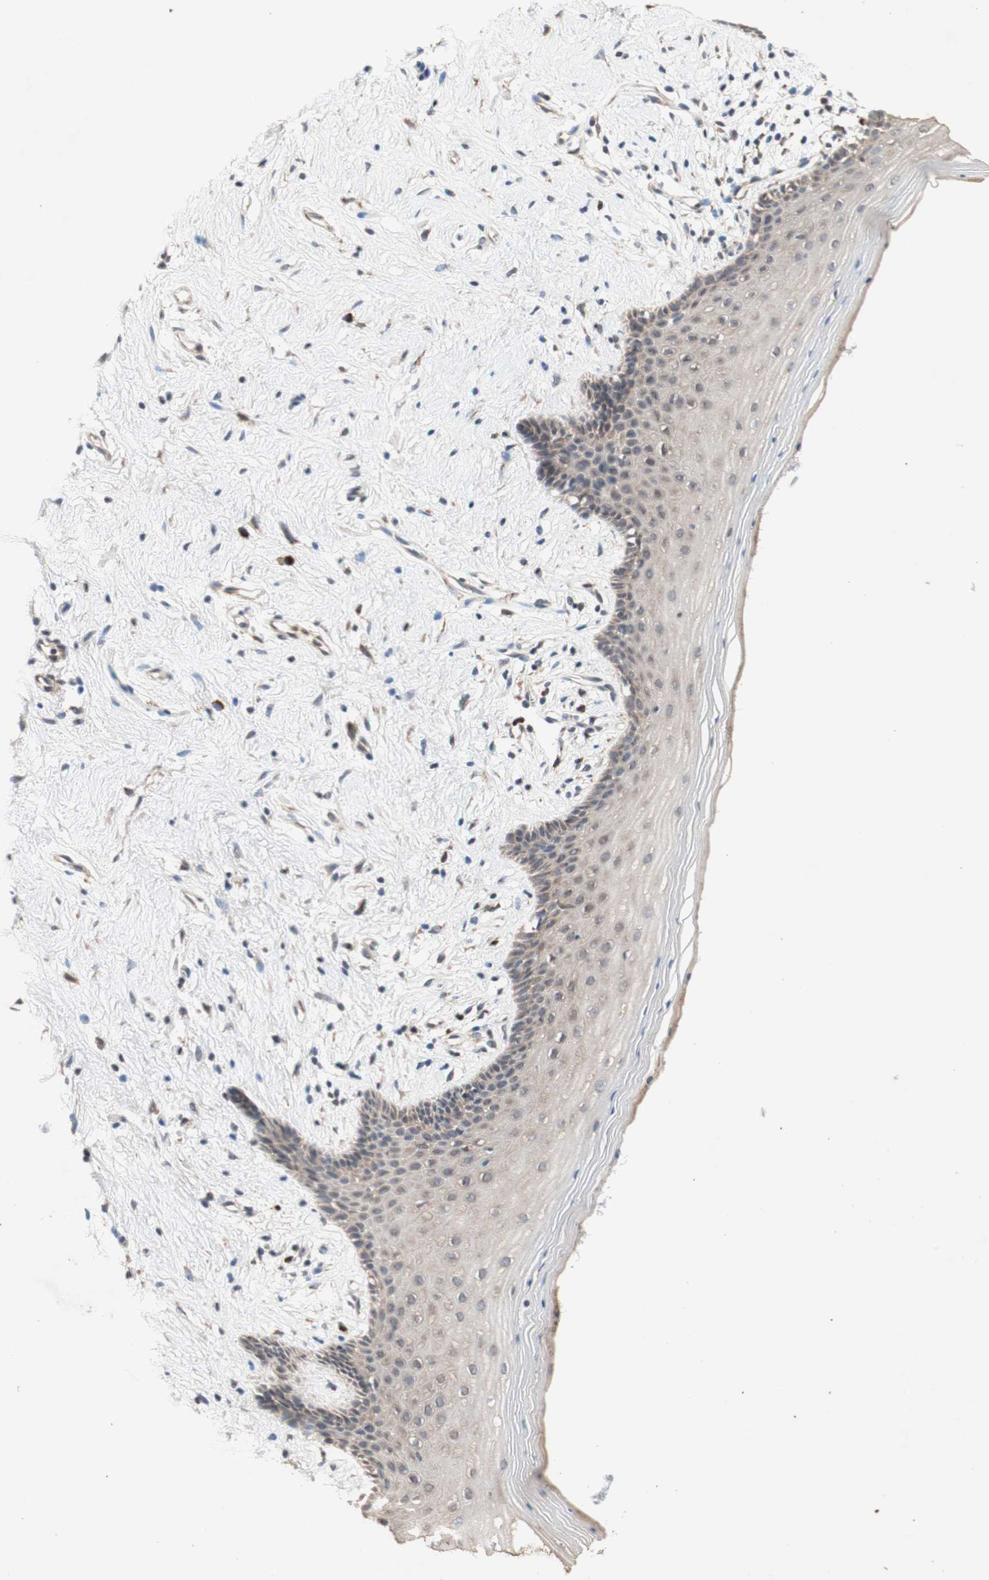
{"staining": {"intensity": "weak", "quantity": "<25%", "location": "cytoplasmic/membranous"}, "tissue": "vagina", "cell_type": "Squamous epithelial cells", "image_type": "normal", "snomed": [{"axis": "morphology", "description": "Normal tissue, NOS"}, {"axis": "topography", "description": "Vagina"}], "caption": "Vagina stained for a protein using immunohistochemistry (IHC) exhibits no expression squamous epithelial cells.", "gene": "DDOST", "patient": {"sex": "female", "age": 44}}